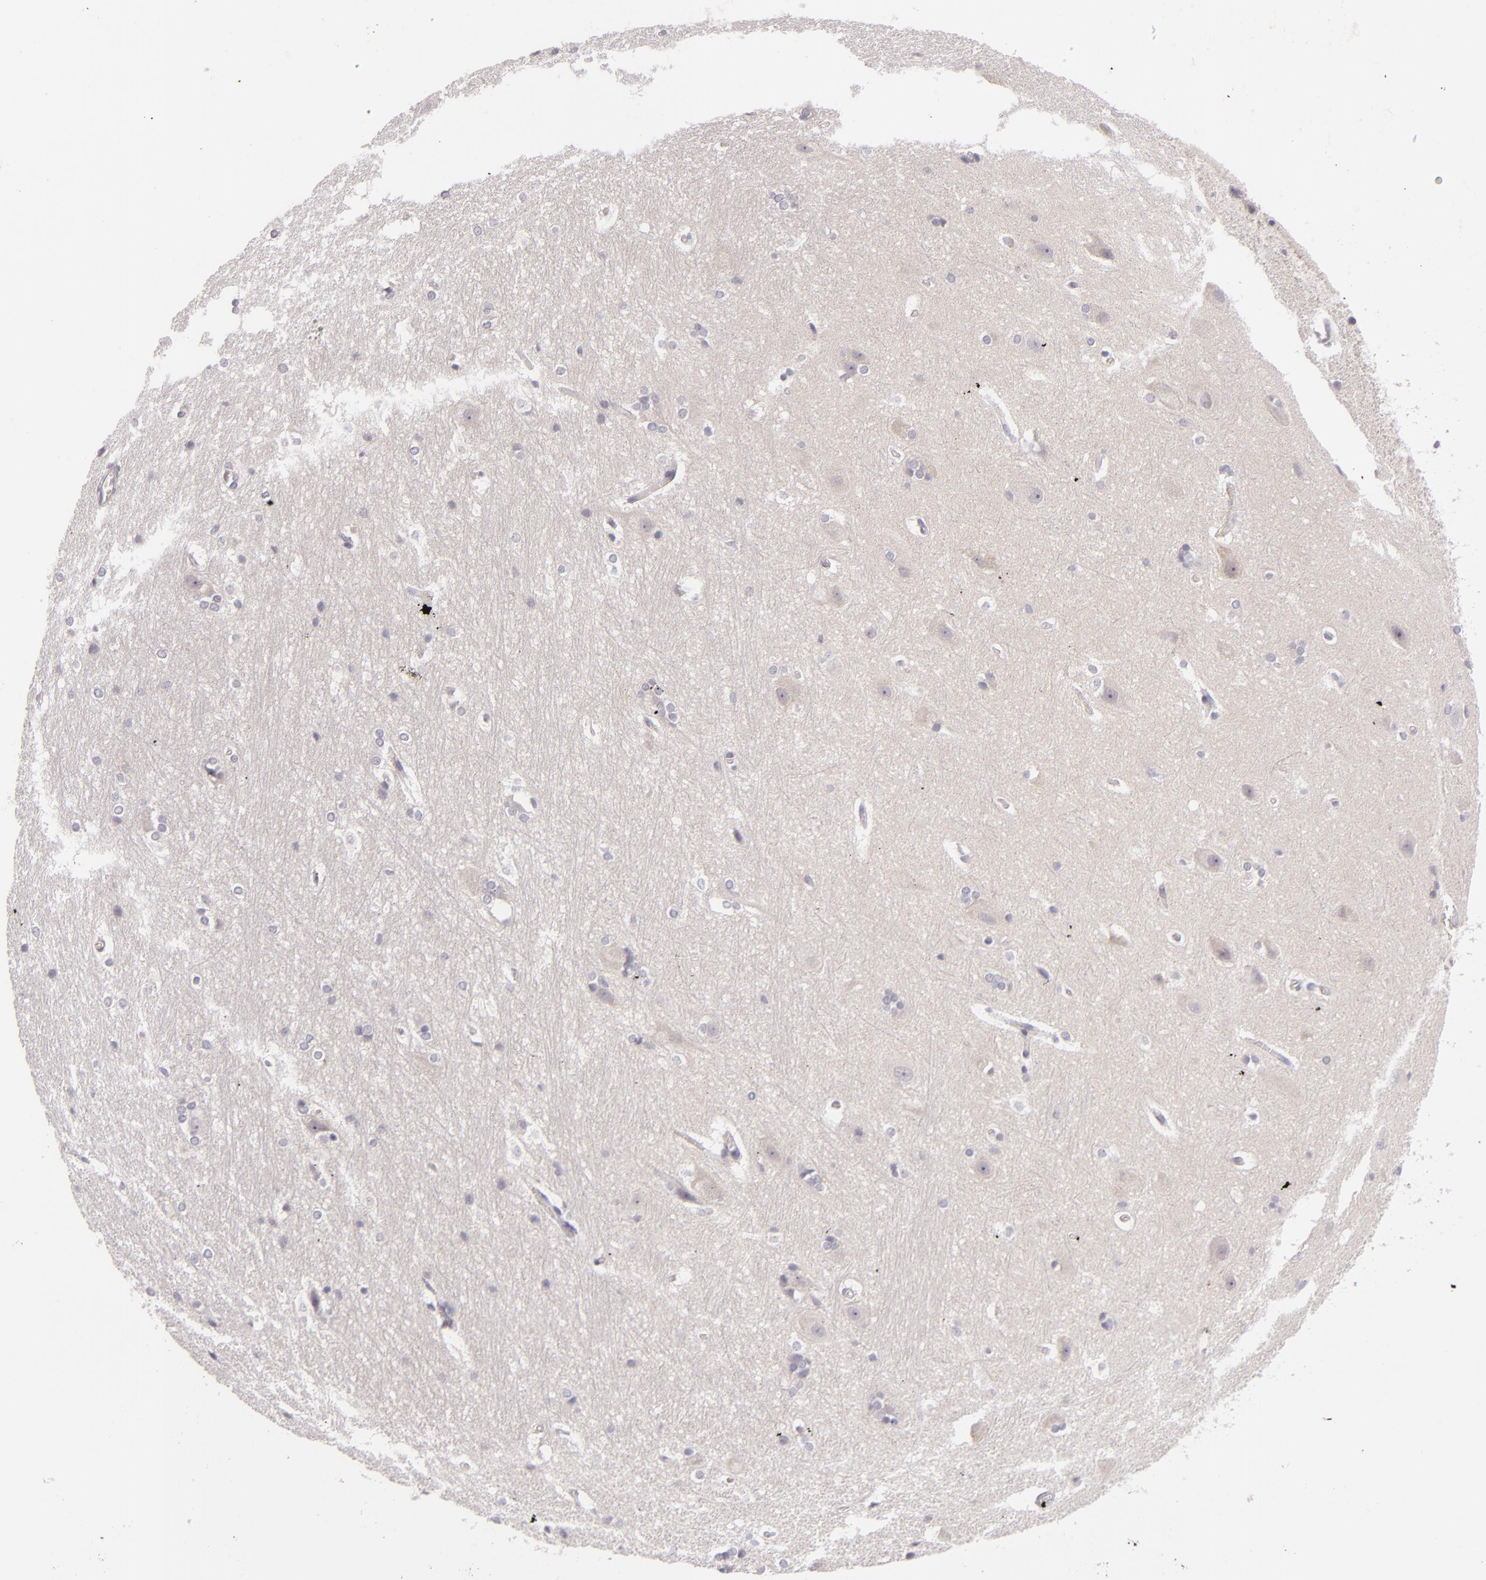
{"staining": {"intensity": "negative", "quantity": "none", "location": "none"}, "tissue": "hippocampus", "cell_type": "Glial cells", "image_type": "normal", "snomed": [{"axis": "morphology", "description": "Normal tissue, NOS"}, {"axis": "topography", "description": "Hippocampus"}], "caption": "Immunohistochemistry (IHC) micrograph of benign hippocampus: human hippocampus stained with DAB displays no significant protein positivity in glial cells. (Stains: DAB (3,3'-diaminobenzidine) IHC with hematoxylin counter stain, Microscopy: brightfield microscopy at high magnification).", "gene": "FAM181A", "patient": {"sex": "female", "age": 19}}